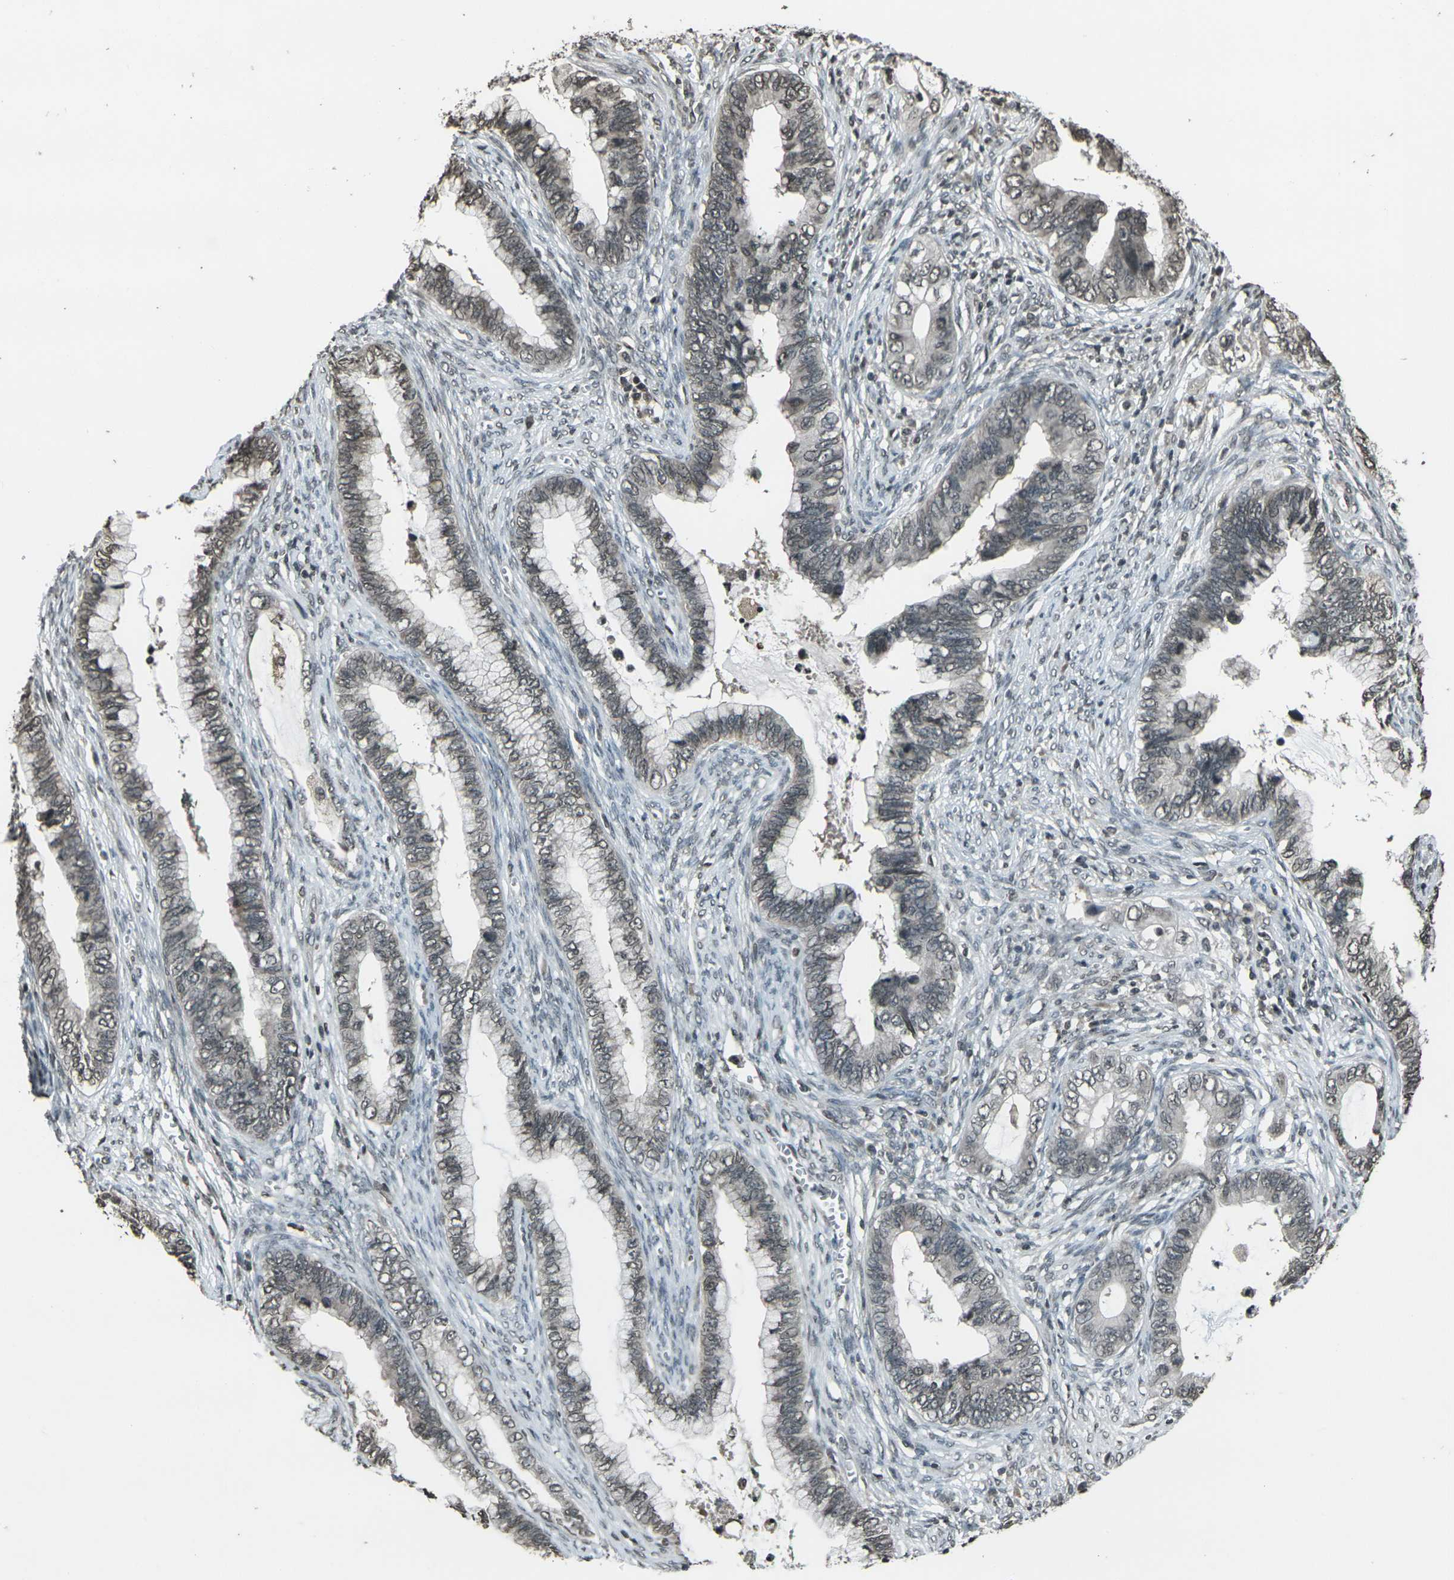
{"staining": {"intensity": "weak", "quantity": "<25%", "location": "nuclear"}, "tissue": "cervical cancer", "cell_type": "Tumor cells", "image_type": "cancer", "snomed": [{"axis": "morphology", "description": "Adenocarcinoma, NOS"}, {"axis": "topography", "description": "Cervix"}], "caption": "An immunohistochemistry photomicrograph of cervical adenocarcinoma is shown. There is no staining in tumor cells of cervical adenocarcinoma.", "gene": "PRPF8", "patient": {"sex": "female", "age": 44}}